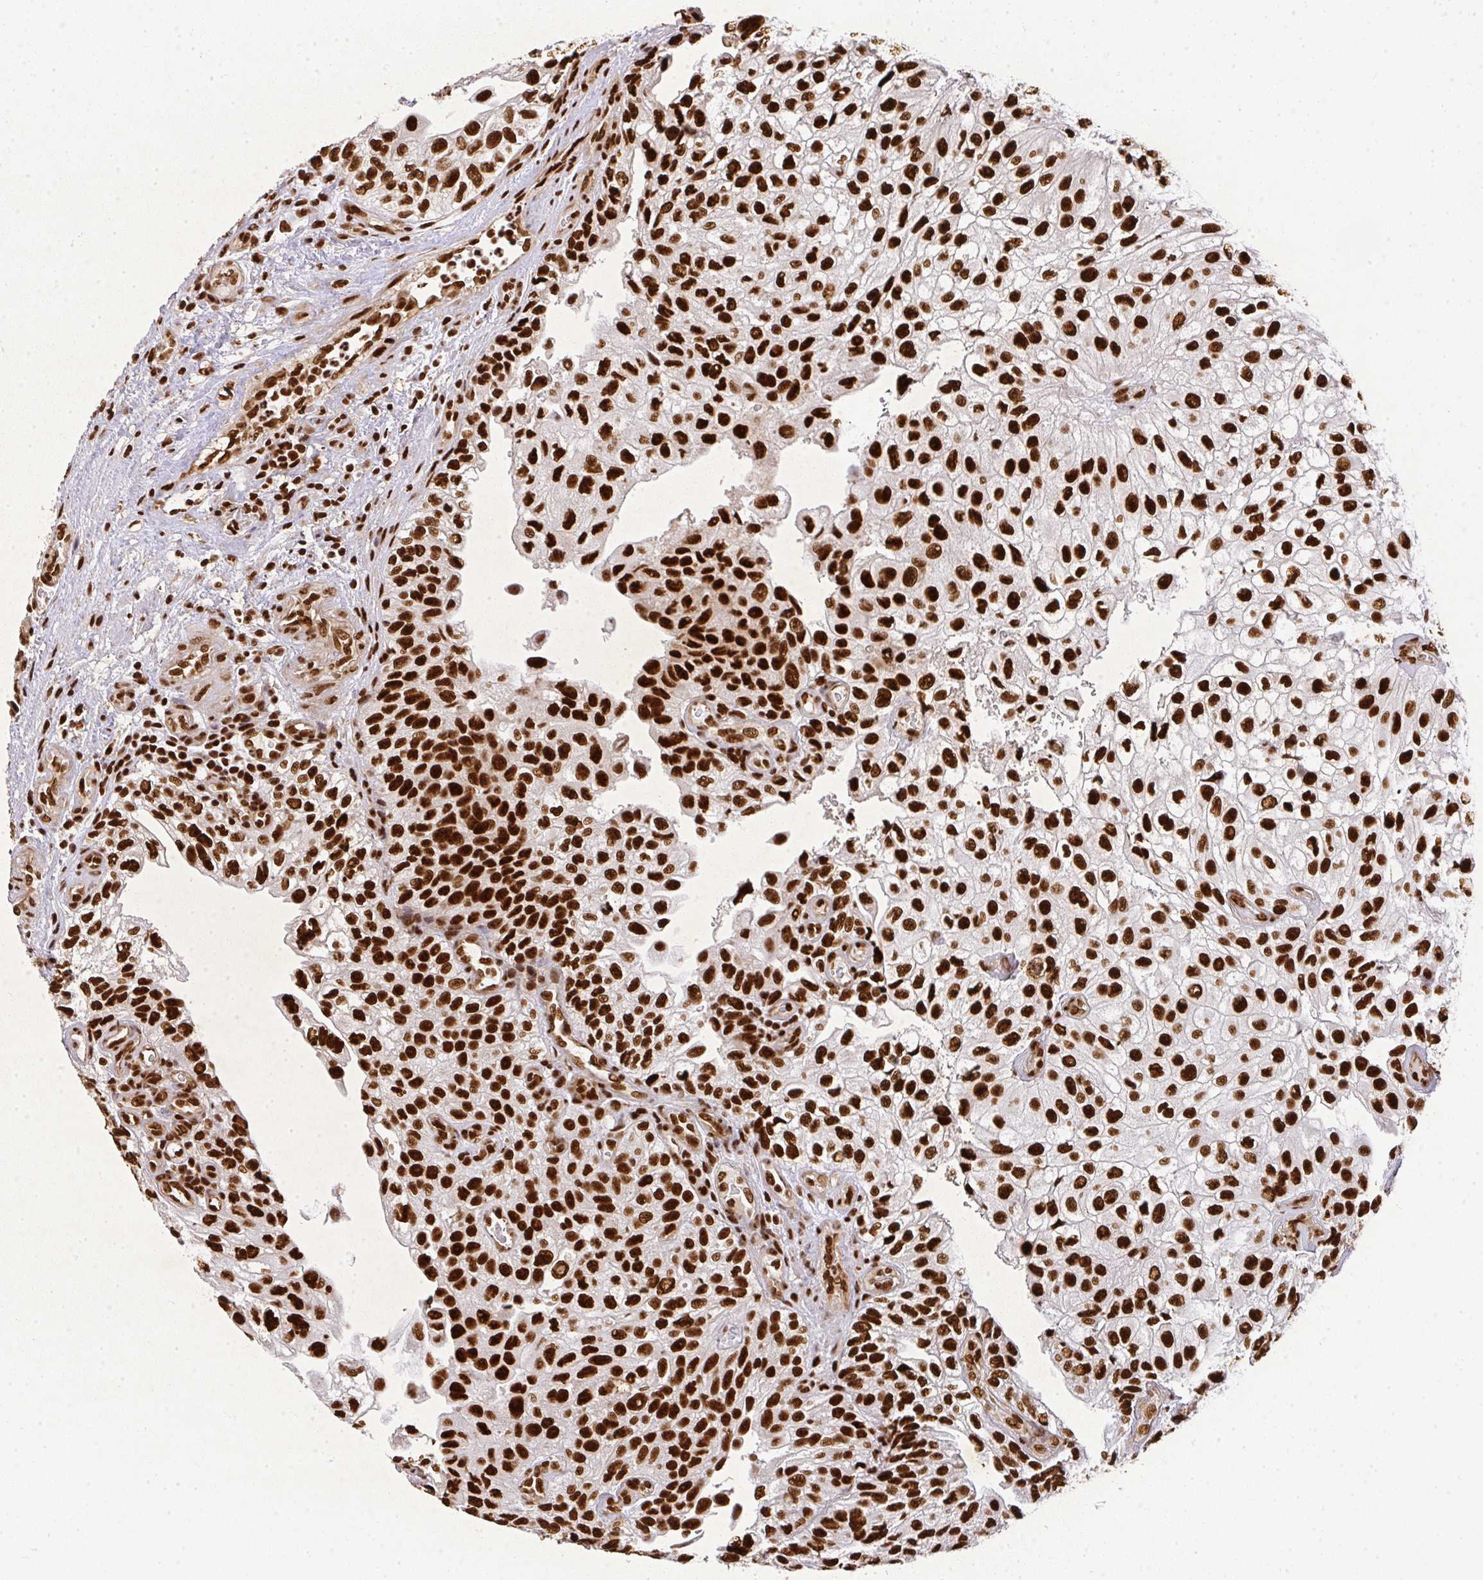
{"staining": {"intensity": "strong", "quantity": ">75%", "location": "nuclear"}, "tissue": "urothelial cancer", "cell_type": "Tumor cells", "image_type": "cancer", "snomed": [{"axis": "morphology", "description": "Urothelial carcinoma, NOS"}, {"axis": "topography", "description": "Urinary bladder"}], "caption": "Protein staining by IHC shows strong nuclear staining in about >75% of tumor cells in transitional cell carcinoma.", "gene": "U2AF1", "patient": {"sex": "male", "age": 87}}